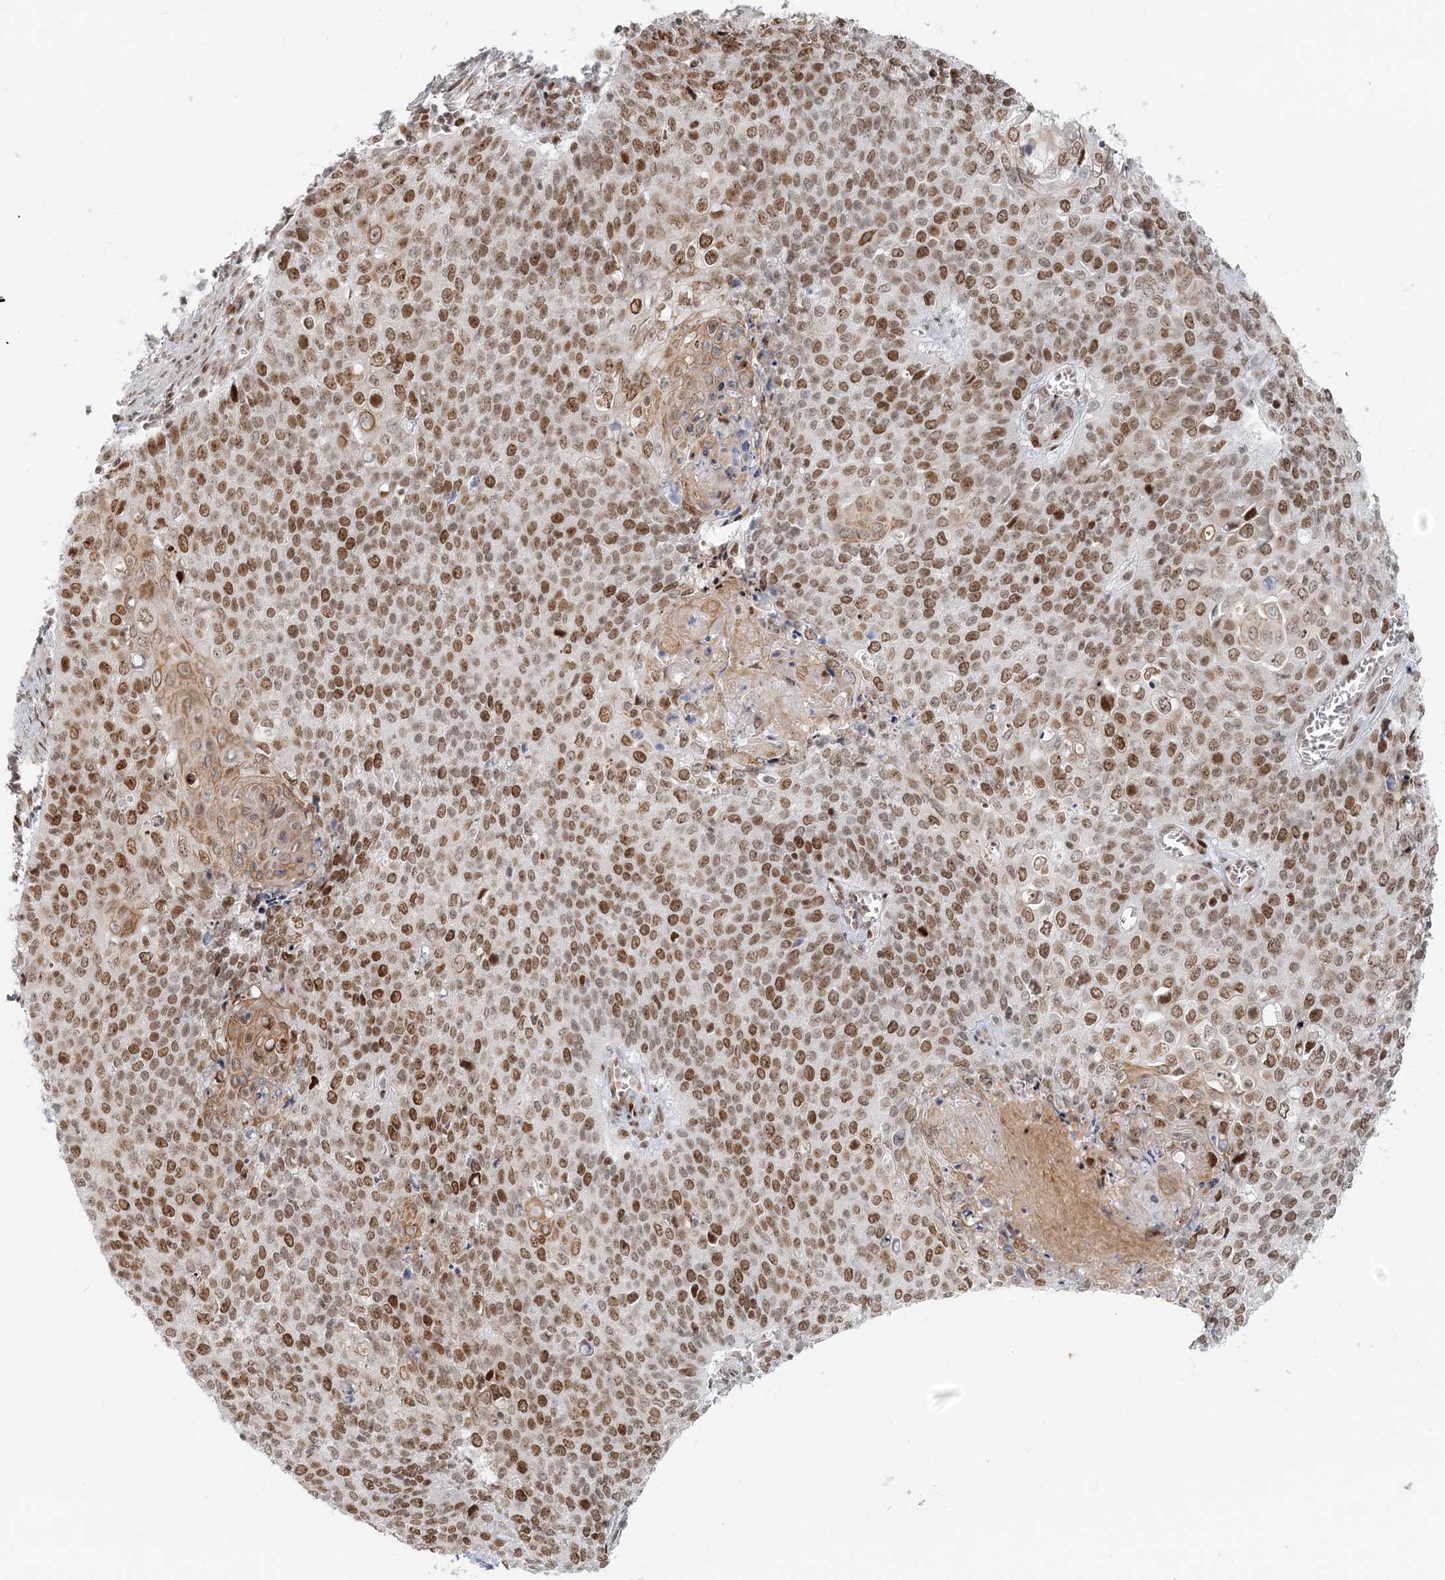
{"staining": {"intensity": "moderate", "quantity": ">75%", "location": "nuclear"}, "tissue": "cervical cancer", "cell_type": "Tumor cells", "image_type": "cancer", "snomed": [{"axis": "morphology", "description": "Squamous cell carcinoma, NOS"}, {"axis": "topography", "description": "Cervix"}], "caption": "Cervical cancer was stained to show a protein in brown. There is medium levels of moderate nuclear staining in approximately >75% of tumor cells.", "gene": "BAZ1B", "patient": {"sex": "female", "age": 39}}